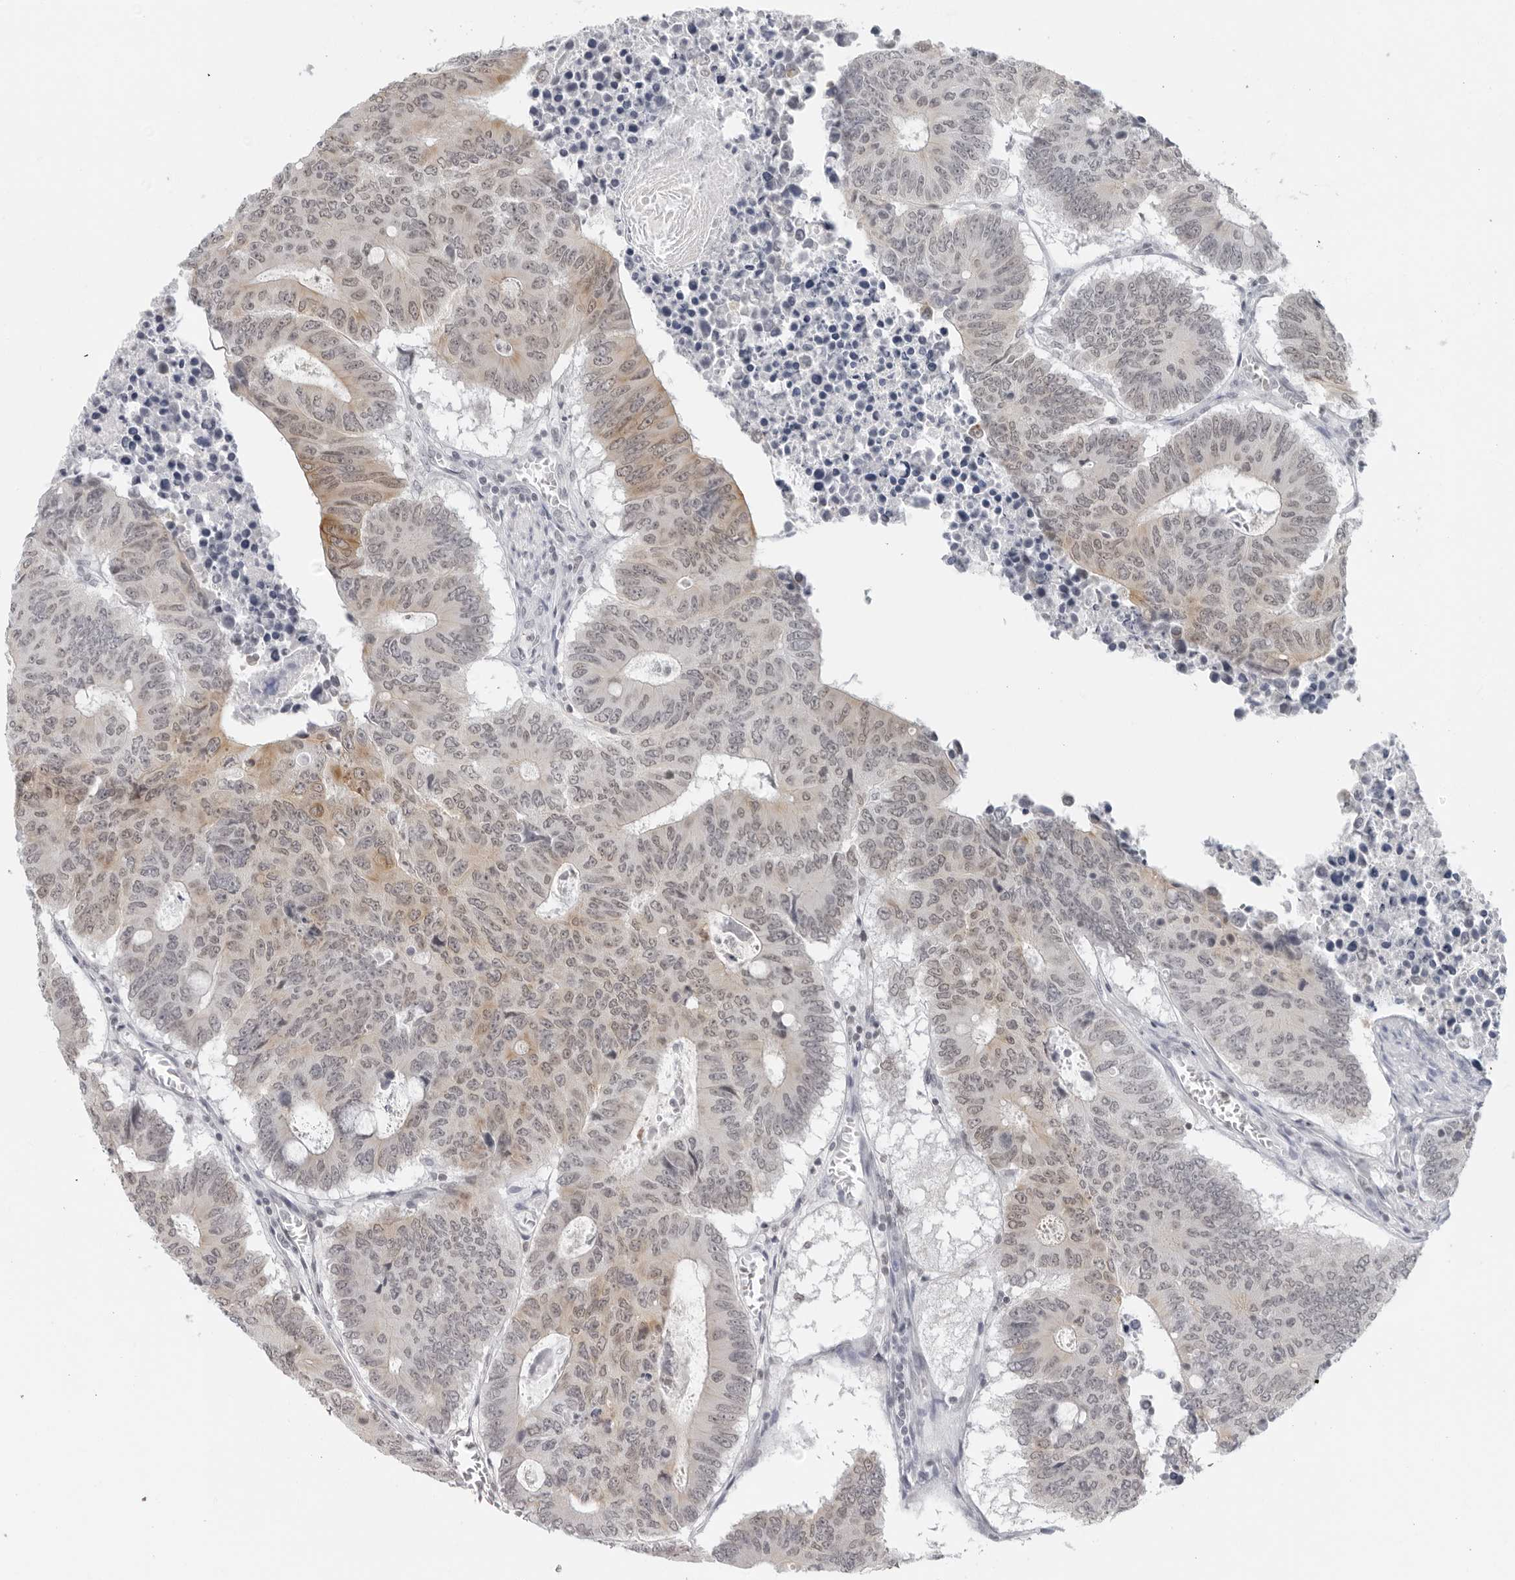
{"staining": {"intensity": "moderate", "quantity": "<25%", "location": "cytoplasmic/membranous,nuclear"}, "tissue": "colorectal cancer", "cell_type": "Tumor cells", "image_type": "cancer", "snomed": [{"axis": "morphology", "description": "Adenocarcinoma, NOS"}, {"axis": "topography", "description": "Colon"}], "caption": "Protein expression by IHC reveals moderate cytoplasmic/membranous and nuclear positivity in about <25% of tumor cells in colorectal cancer.", "gene": "FLG2", "patient": {"sex": "male", "age": 87}}